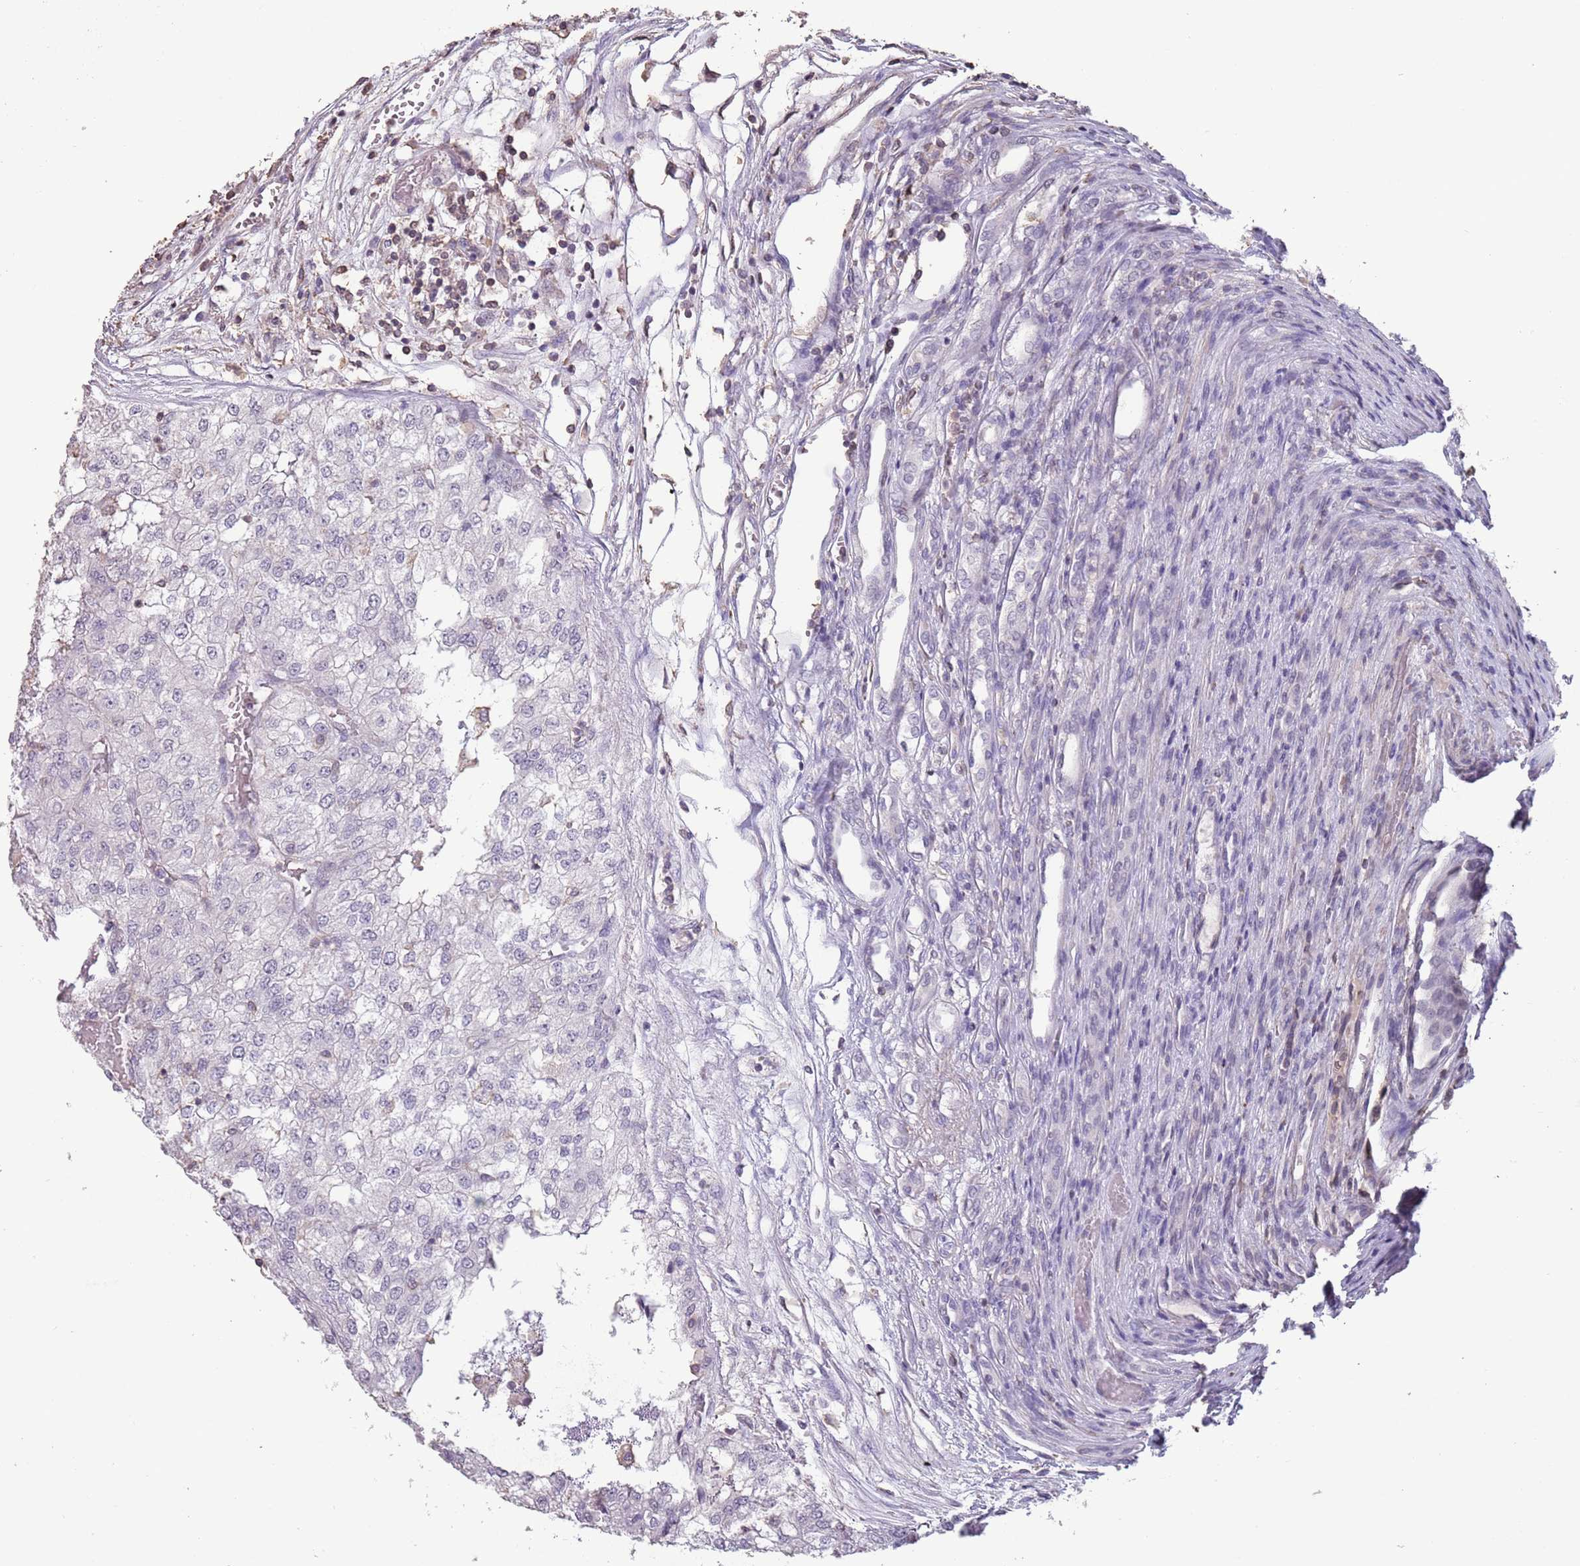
{"staining": {"intensity": "negative", "quantity": "none", "location": "none"}, "tissue": "renal cancer", "cell_type": "Tumor cells", "image_type": "cancer", "snomed": [{"axis": "morphology", "description": "Adenocarcinoma, NOS"}, {"axis": "topography", "description": "Kidney"}], "caption": "Adenocarcinoma (renal) was stained to show a protein in brown. There is no significant positivity in tumor cells.", "gene": "SUN5", "patient": {"sex": "female", "age": 54}}